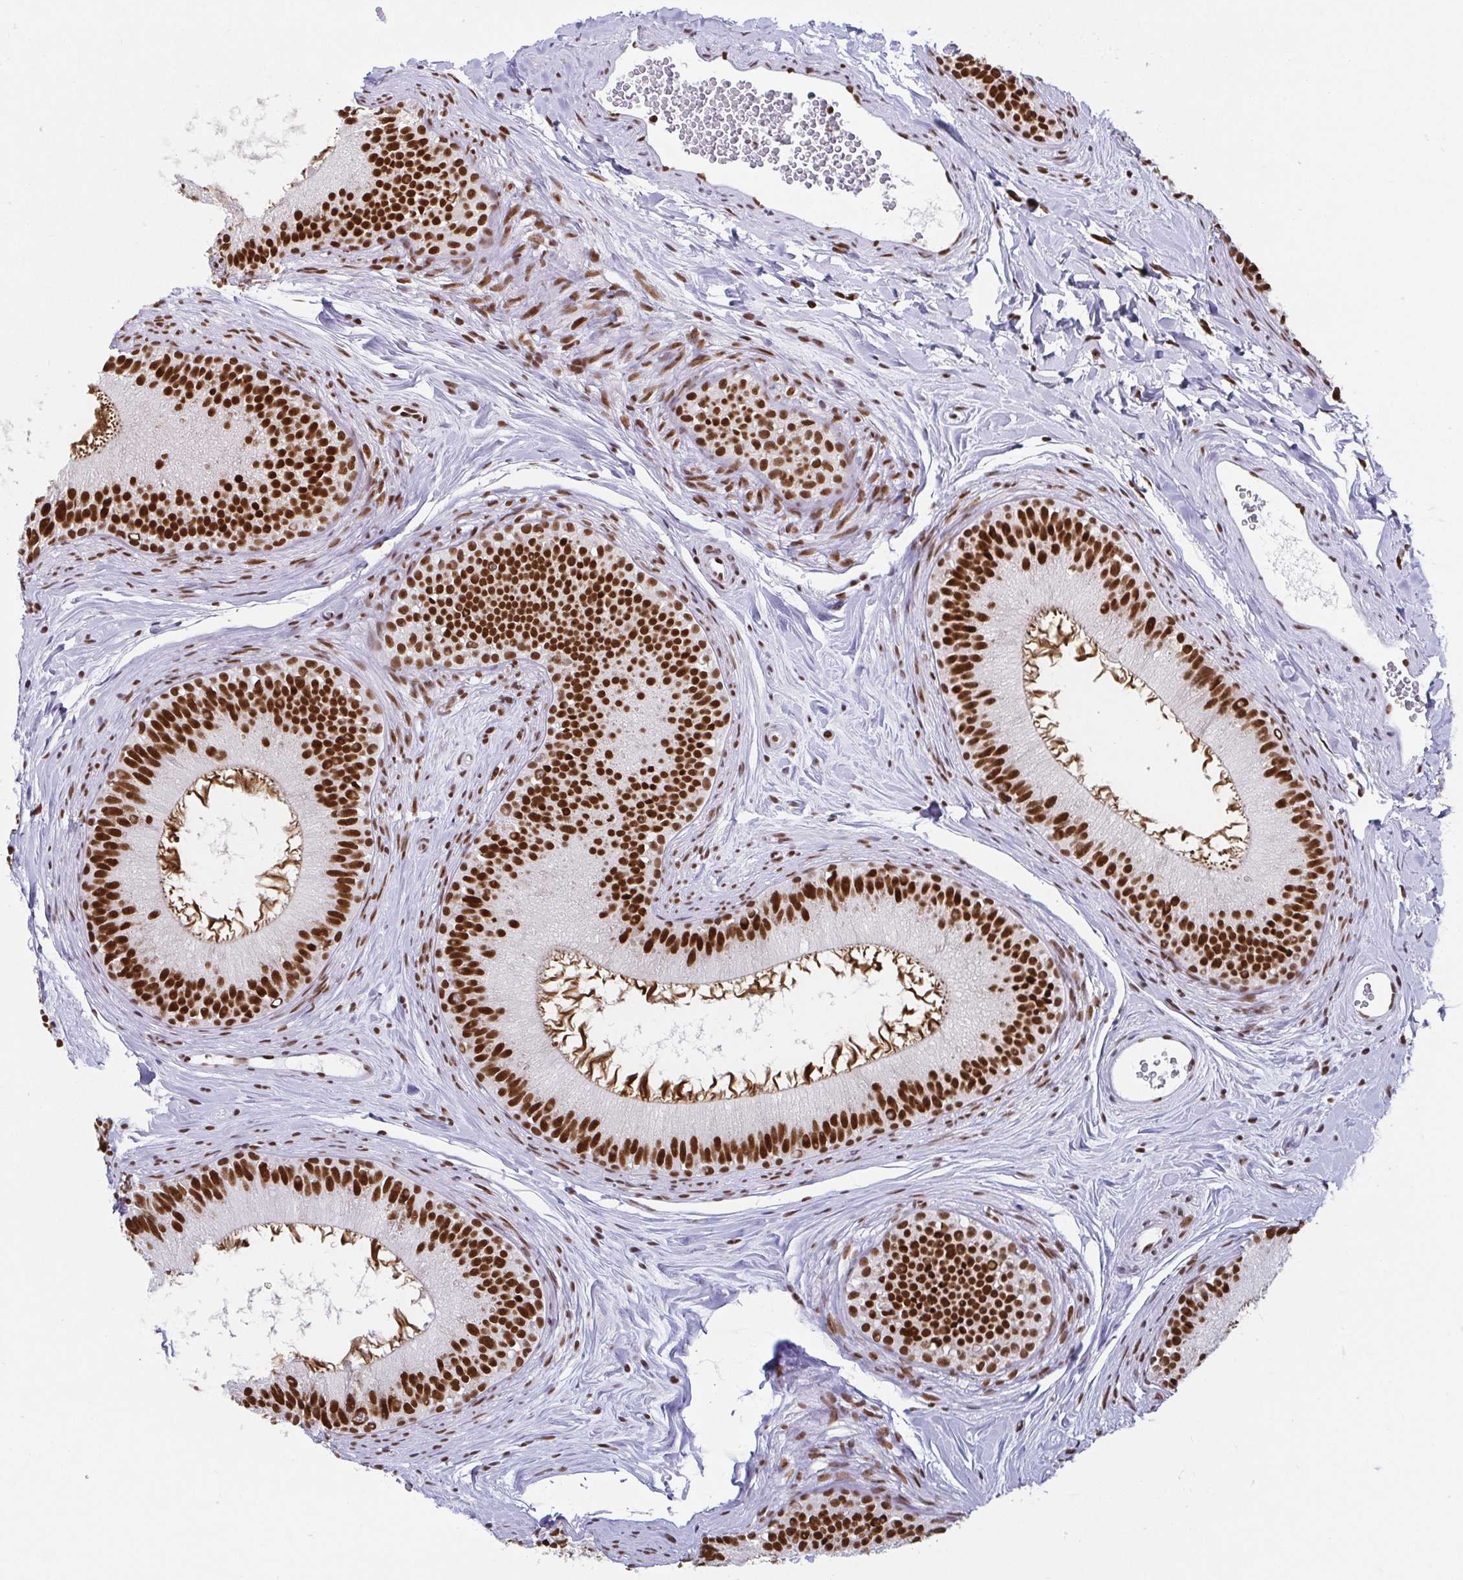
{"staining": {"intensity": "strong", "quantity": ">75%", "location": "nuclear"}, "tissue": "epididymis", "cell_type": "Glandular cells", "image_type": "normal", "snomed": [{"axis": "morphology", "description": "Normal tissue, NOS"}, {"axis": "topography", "description": "Epididymis"}], "caption": "Immunohistochemical staining of unremarkable human epididymis demonstrates high levels of strong nuclear staining in about >75% of glandular cells.", "gene": "EWSR1", "patient": {"sex": "male", "age": 44}}